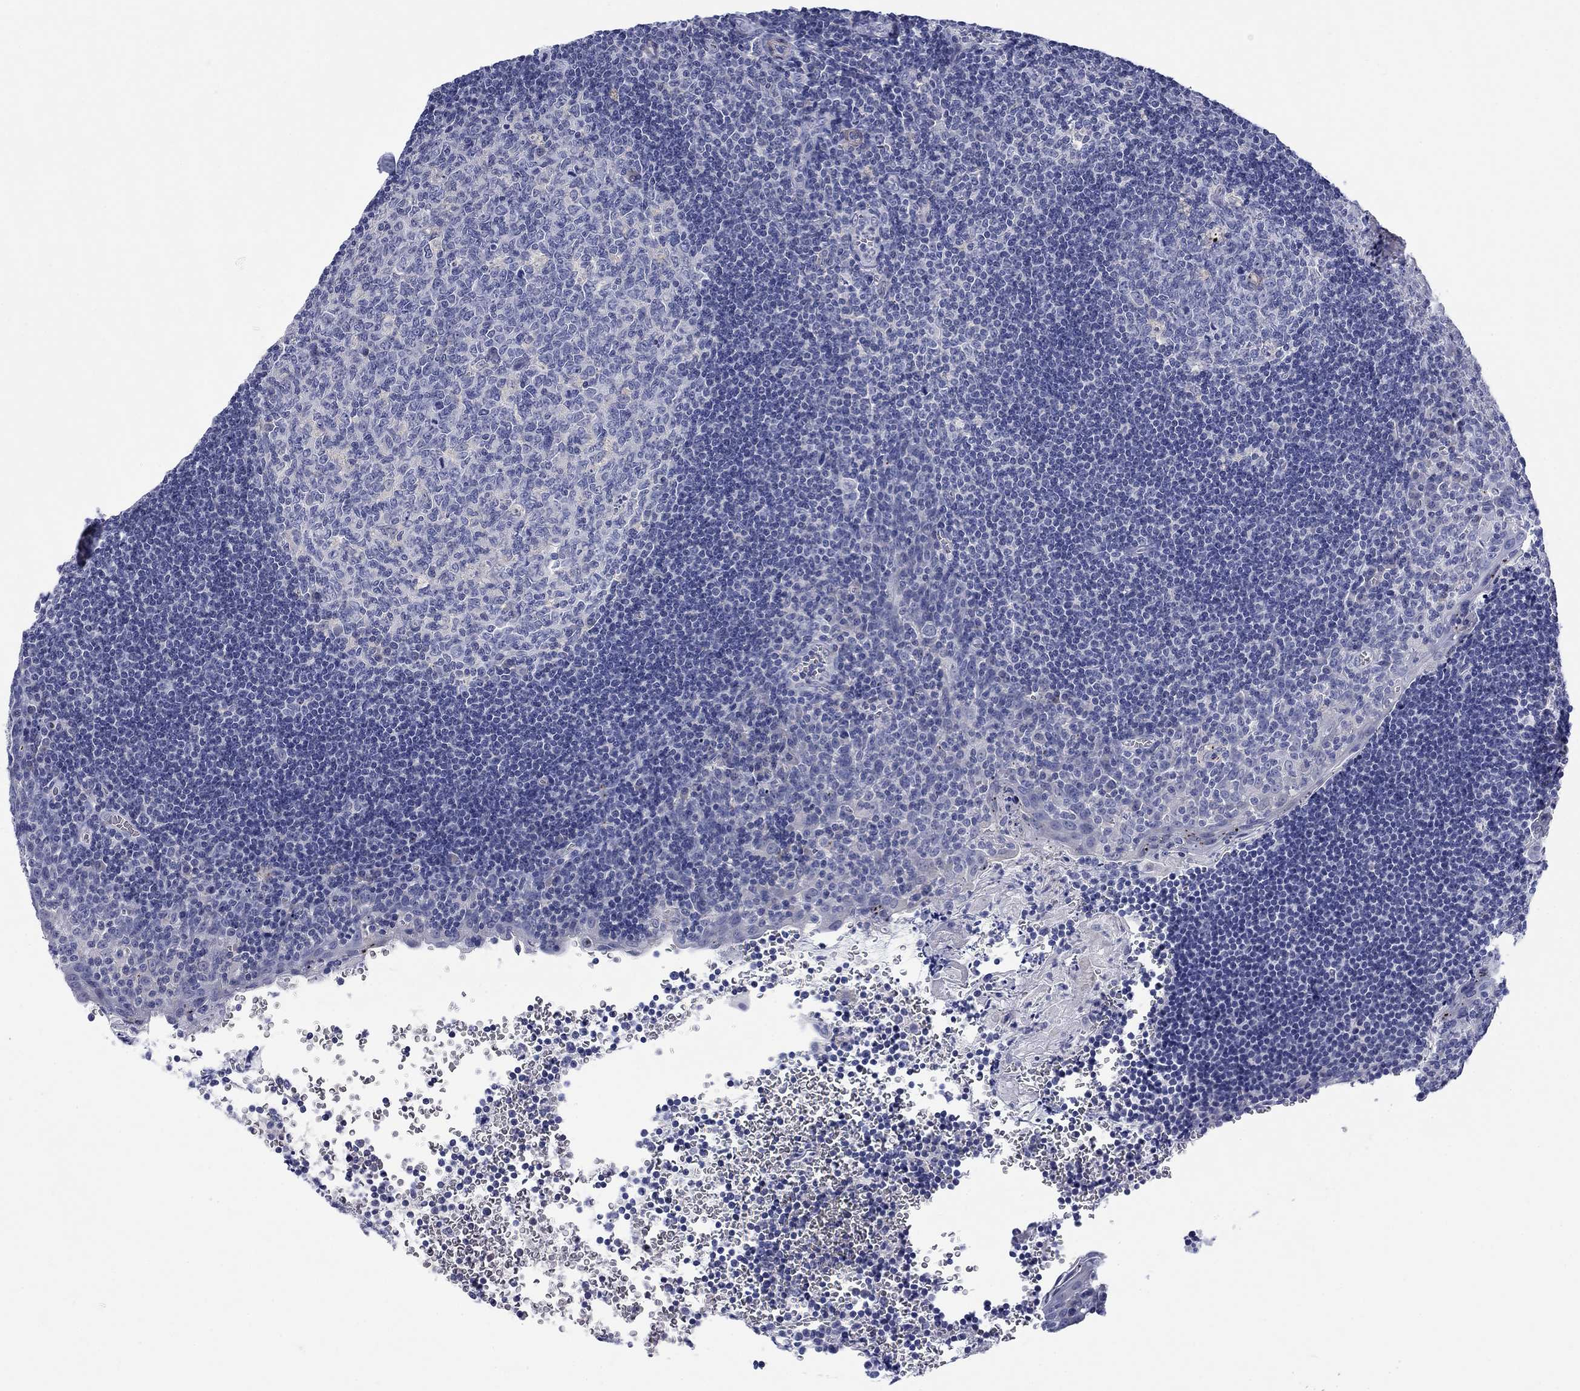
{"staining": {"intensity": "negative", "quantity": "none", "location": "none"}, "tissue": "tonsil", "cell_type": "Germinal center cells", "image_type": "normal", "snomed": [{"axis": "morphology", "description": "Normal tissue, NOS"}, {"axis": "morphology", "description": "Inflammation, NOS"}, {"axis": "topography", "description": "Tonsil"}], "caption": "Unremarkable tonsil was stained to show a protein in brown. There is no significant staining in germinal center cells. (Immunohistochemistry (ihc), brightfield microscopy, high magnification).", "gene": "PTPRZ1", "patient": {"sex": "female", "age": 31}}